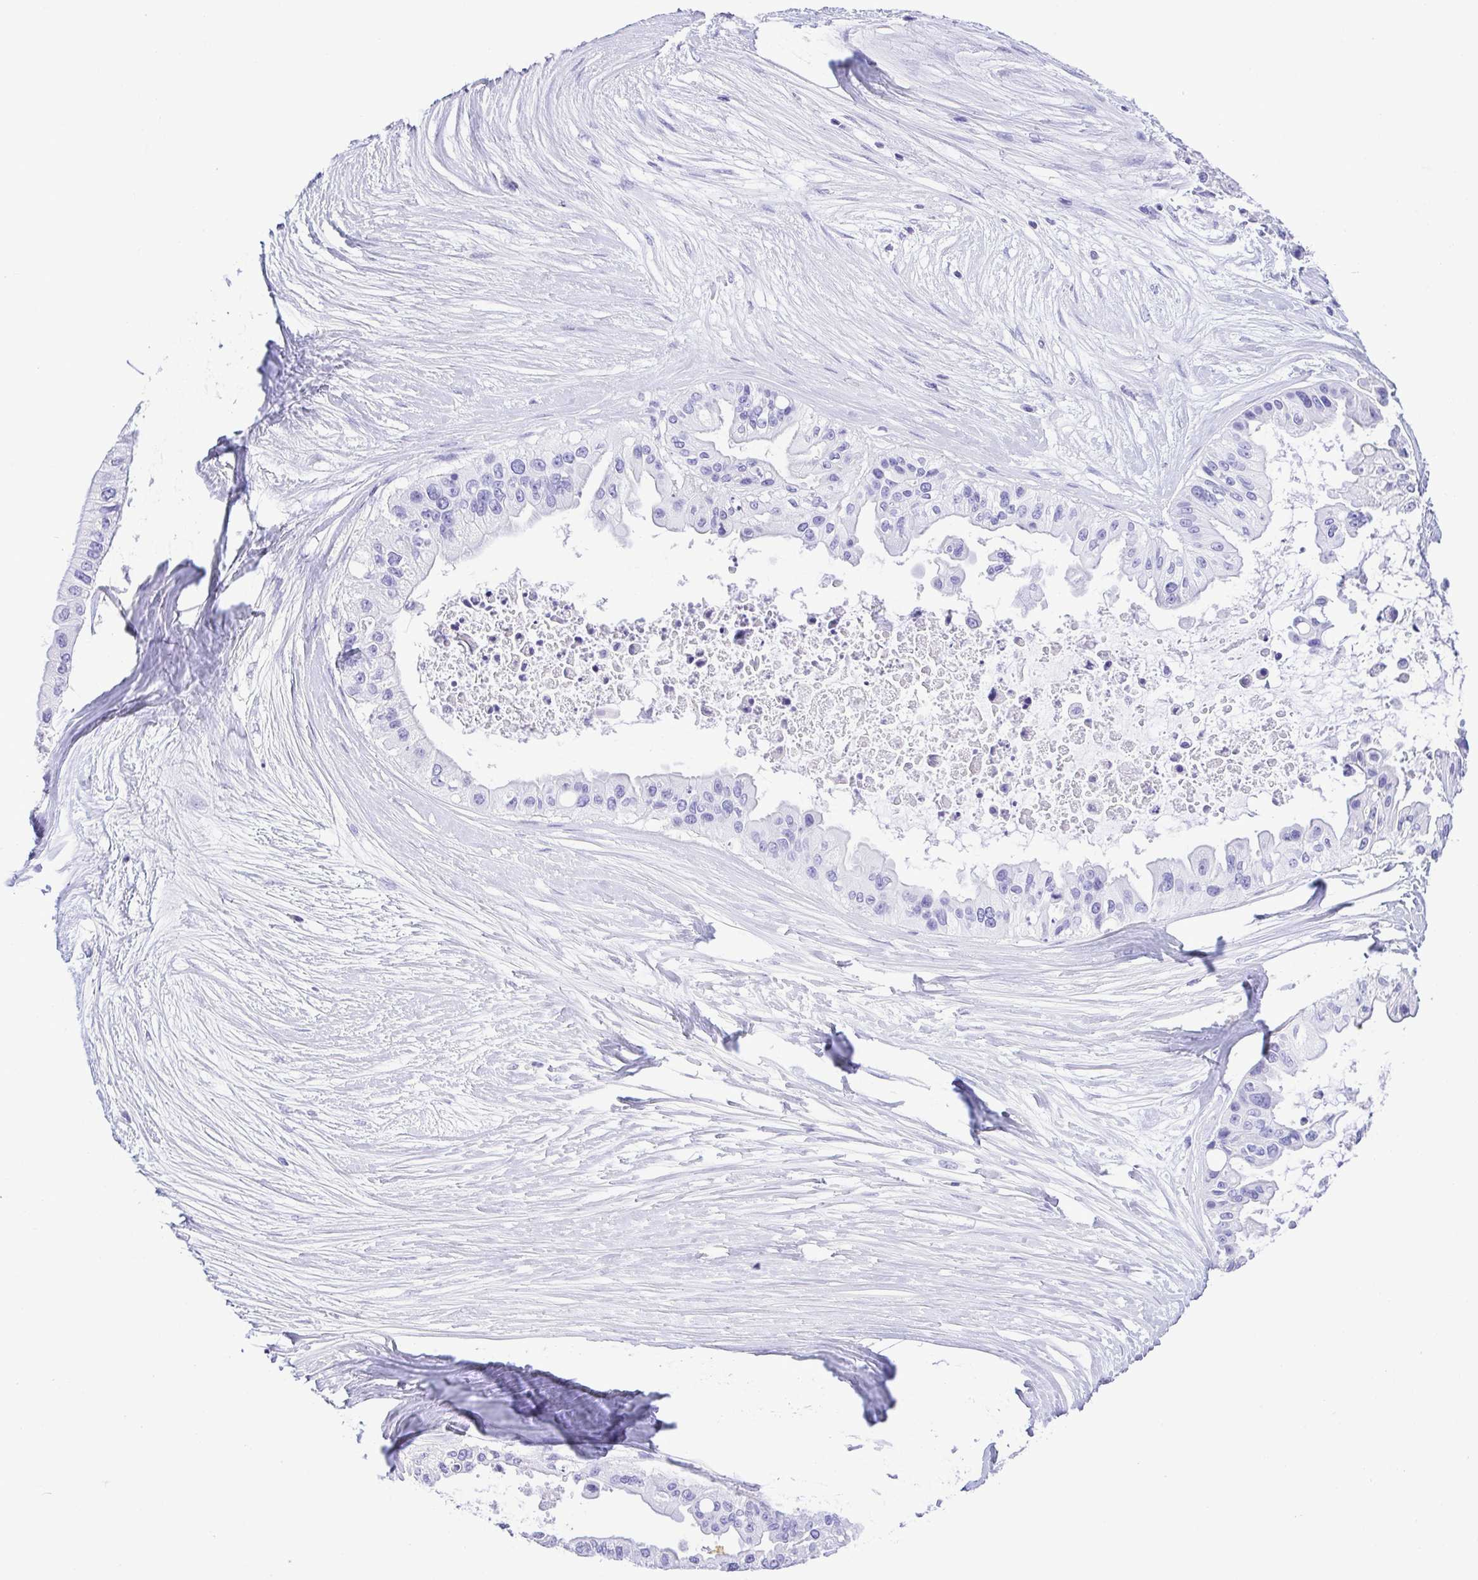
{"staining": {"intensity": "negative", "quantity": "none", "location": "none"}, "tissue": "ovarian cancer", "cell_type": "Tumor cells", "image_type": "cancer", "snomed": [{"axis": "morphology", "description": "Cystadenocarcinoma, serous, NOS"}, {"axis": "topography", "description": "Ovary"}], "caption": "Tumor cells show no significant expression in ovarian cancer (serous cystadenocarcinoma).", "gene": "CDSN", "patient": {"sex": "female", "age": 56}}